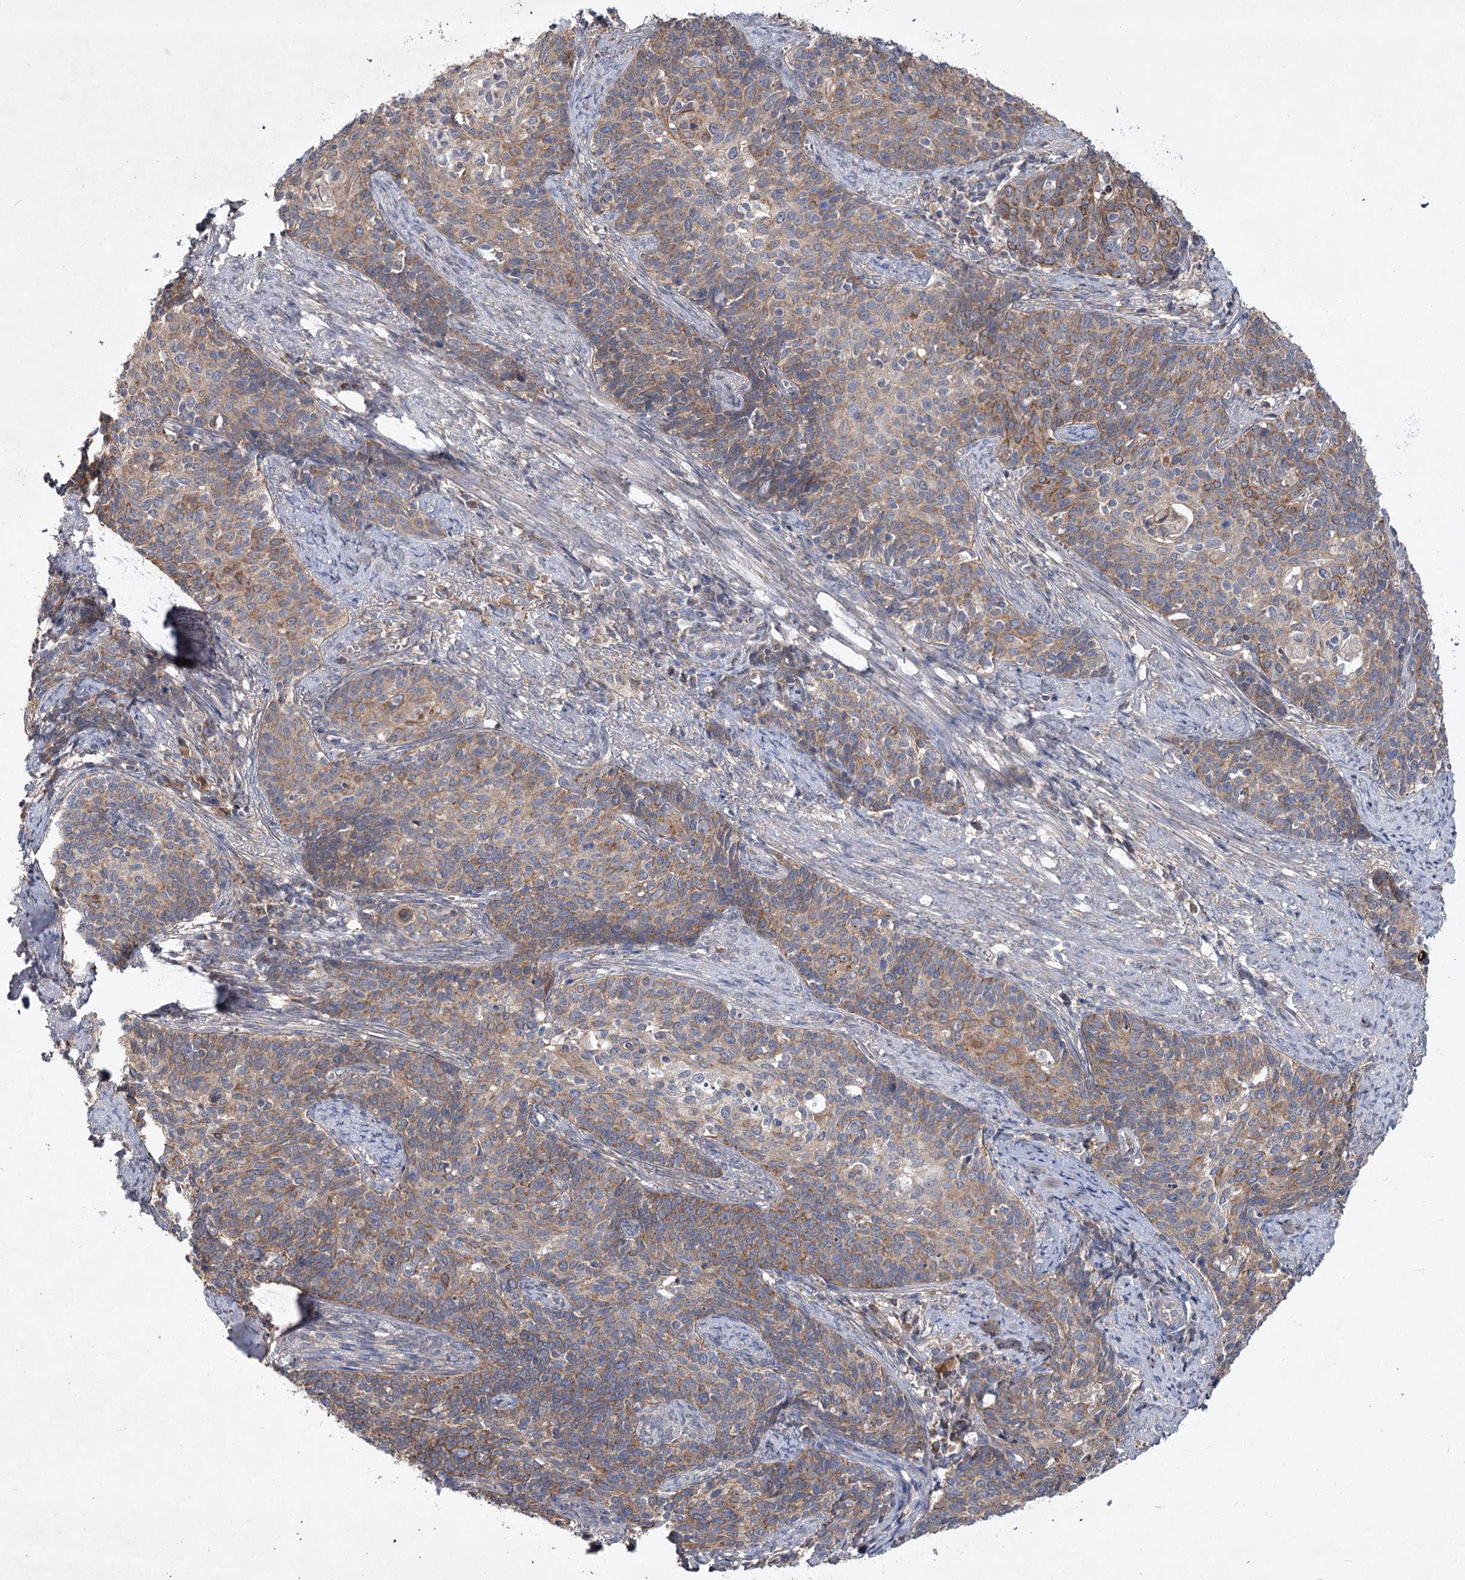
{"staining": {"intensity": "moderate", "quantity": "<25%", "location": "cytoplasmic/membranous"}, "tissue": "cervical cancer", "cell_type": "Tumor cells", "image_type": "cancer", "snomed": [{"axis": "morphology", "description": "Squamous cell carcinoma, NOS"}, {"axis": "topography", "description": "Cervix"}], "caption": "Immunohistochemistry image of neoplastic tissue: squamous cell carcinoma (cervical) stained using IHC shows low levels of moderate protein expression localized specifically in the cytoplasmic/membranous of tumor cells, appearing as a cytoplasmic/membranous brown color.", "gene": "MFN1", "patient": {"sex": "female", "age": 39}}